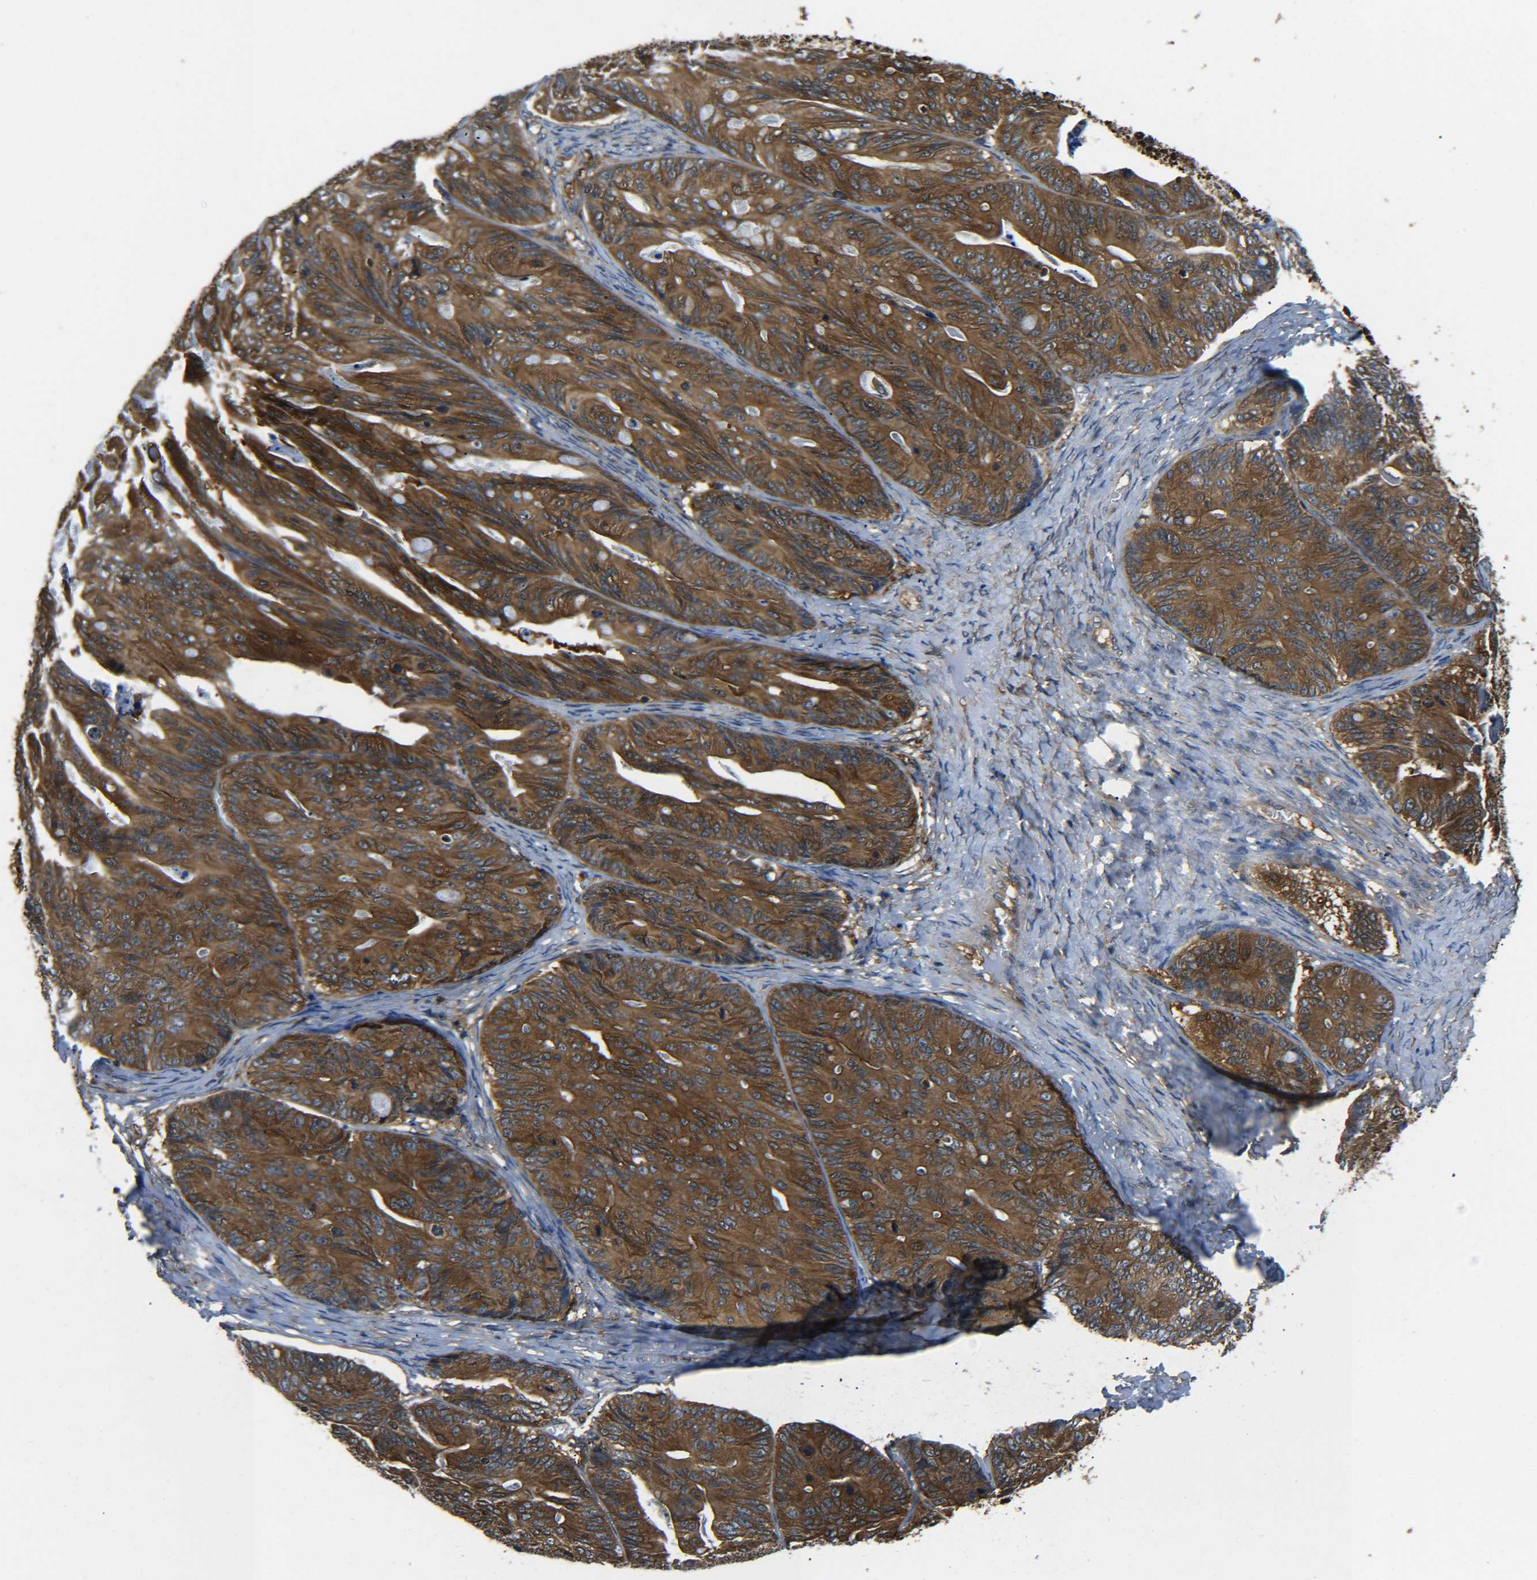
{"staining": {"intensity": "strong", "quantity": ">75%", "location": "cytoplasmic/membranous"}, "tissue": "ovarian cancer", "cell_type": "Tumor cells", "image_type": "cancer", "snomed": [{"axis": "morphology", "description": "Cystadenocarcinoma, mucinous, NOS"}, {"axis": "topography", "description": "Ovary"}], "caption": "About >75% of tumor cells in ovarian cancer exhibit strong cytoplasmic/membranous protein positivity as visualized by brown immunohistochemical staining.", "gene": "PREB", "patient": {"sex": "female", "age": 37}}